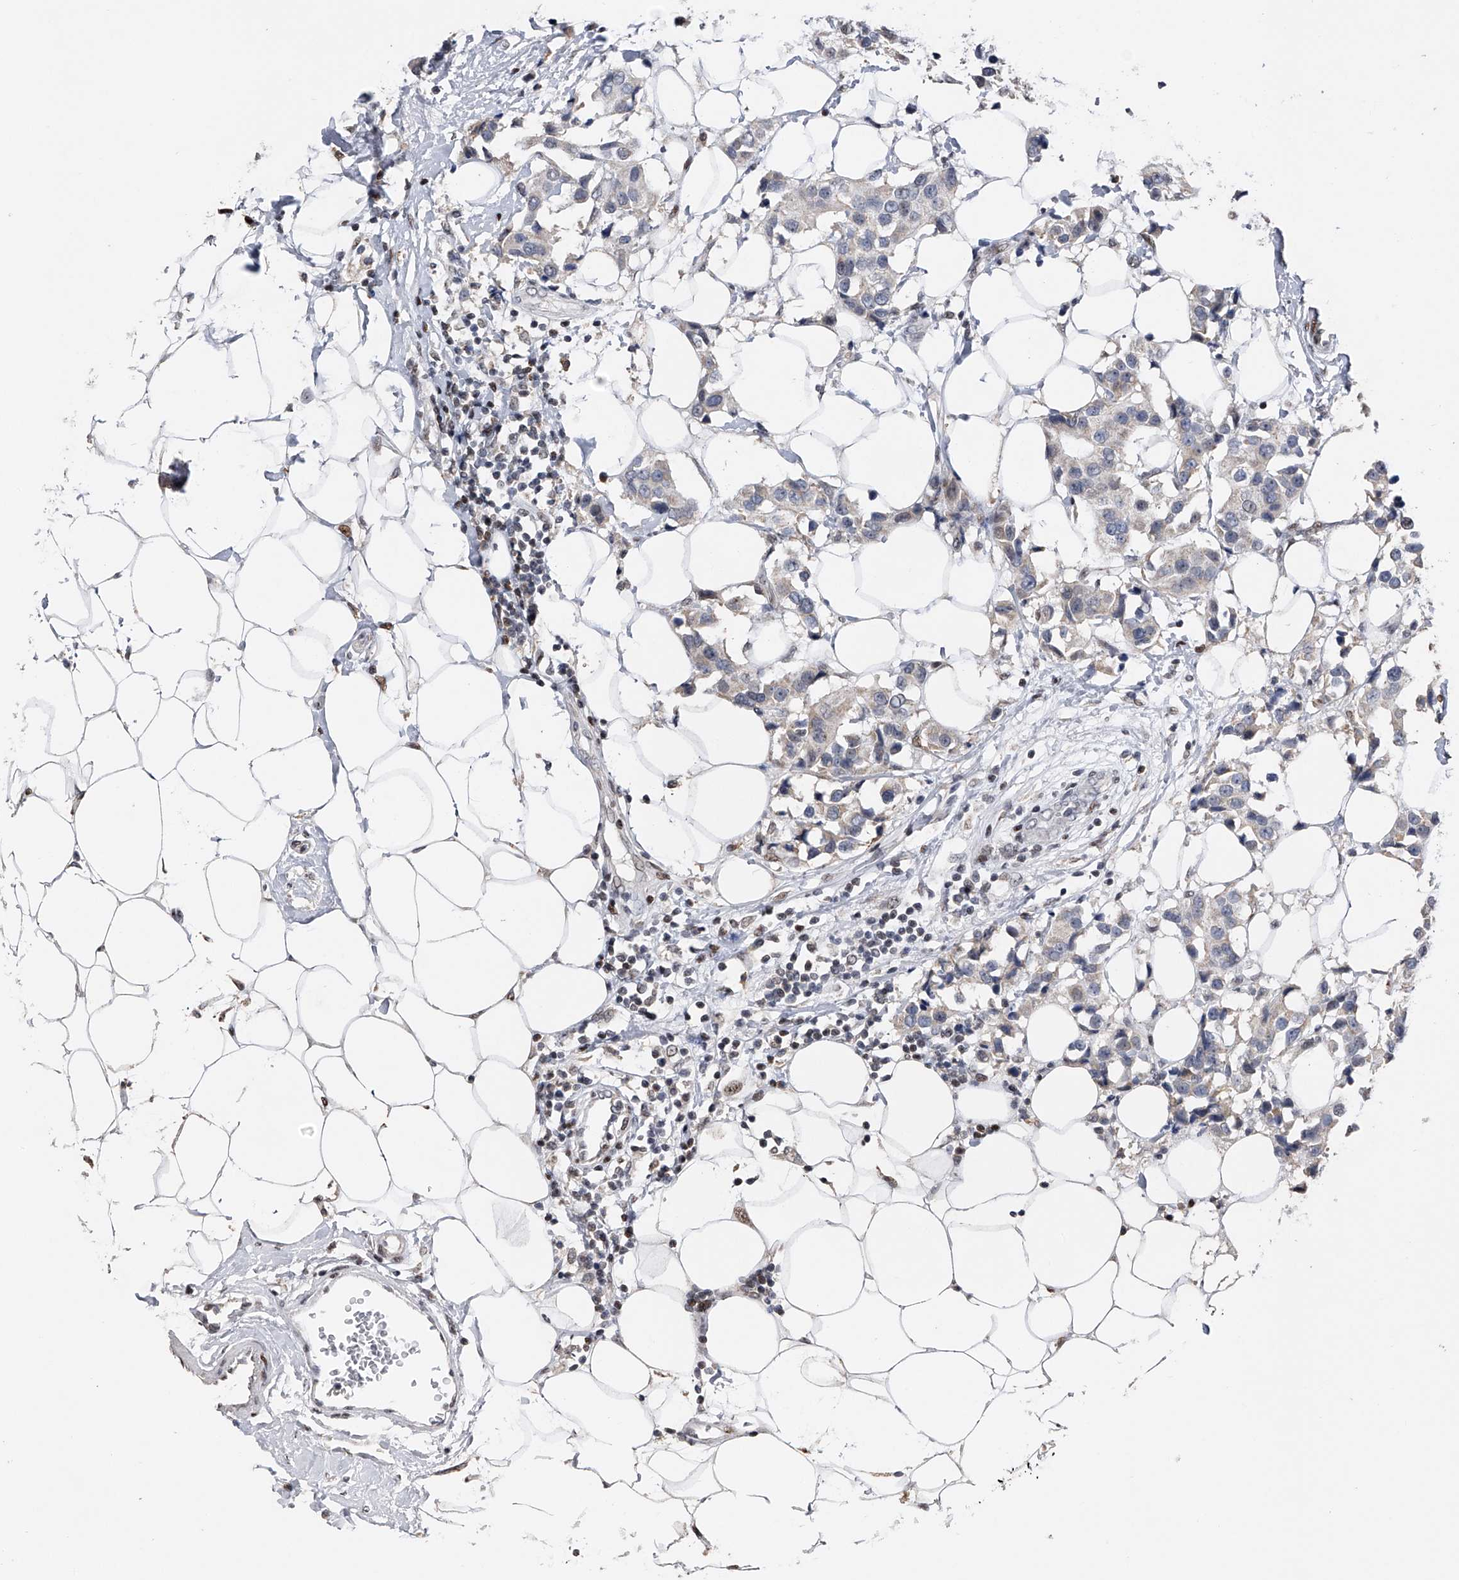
{"staining": {"intensity": "negative", "quantity": "none", "location": "none"}, "tissue": "breast cancer", "cell_type": "Tumor cells", "image_type": "cancer", "snomed": [{"axis": "morphology", "description": "Normal tissue, NOS"}, {"axis": "morphology", "description": "Duct carcinoma"}, {"axis": "topography", "description": "Breast"}], "caption": "This is a image of immunohistochemistry staining of breast cancer, which shows no positivity in tumor cells.", "gene": "RWDD2A", "patient": {"sex": "female", "age": 39}}